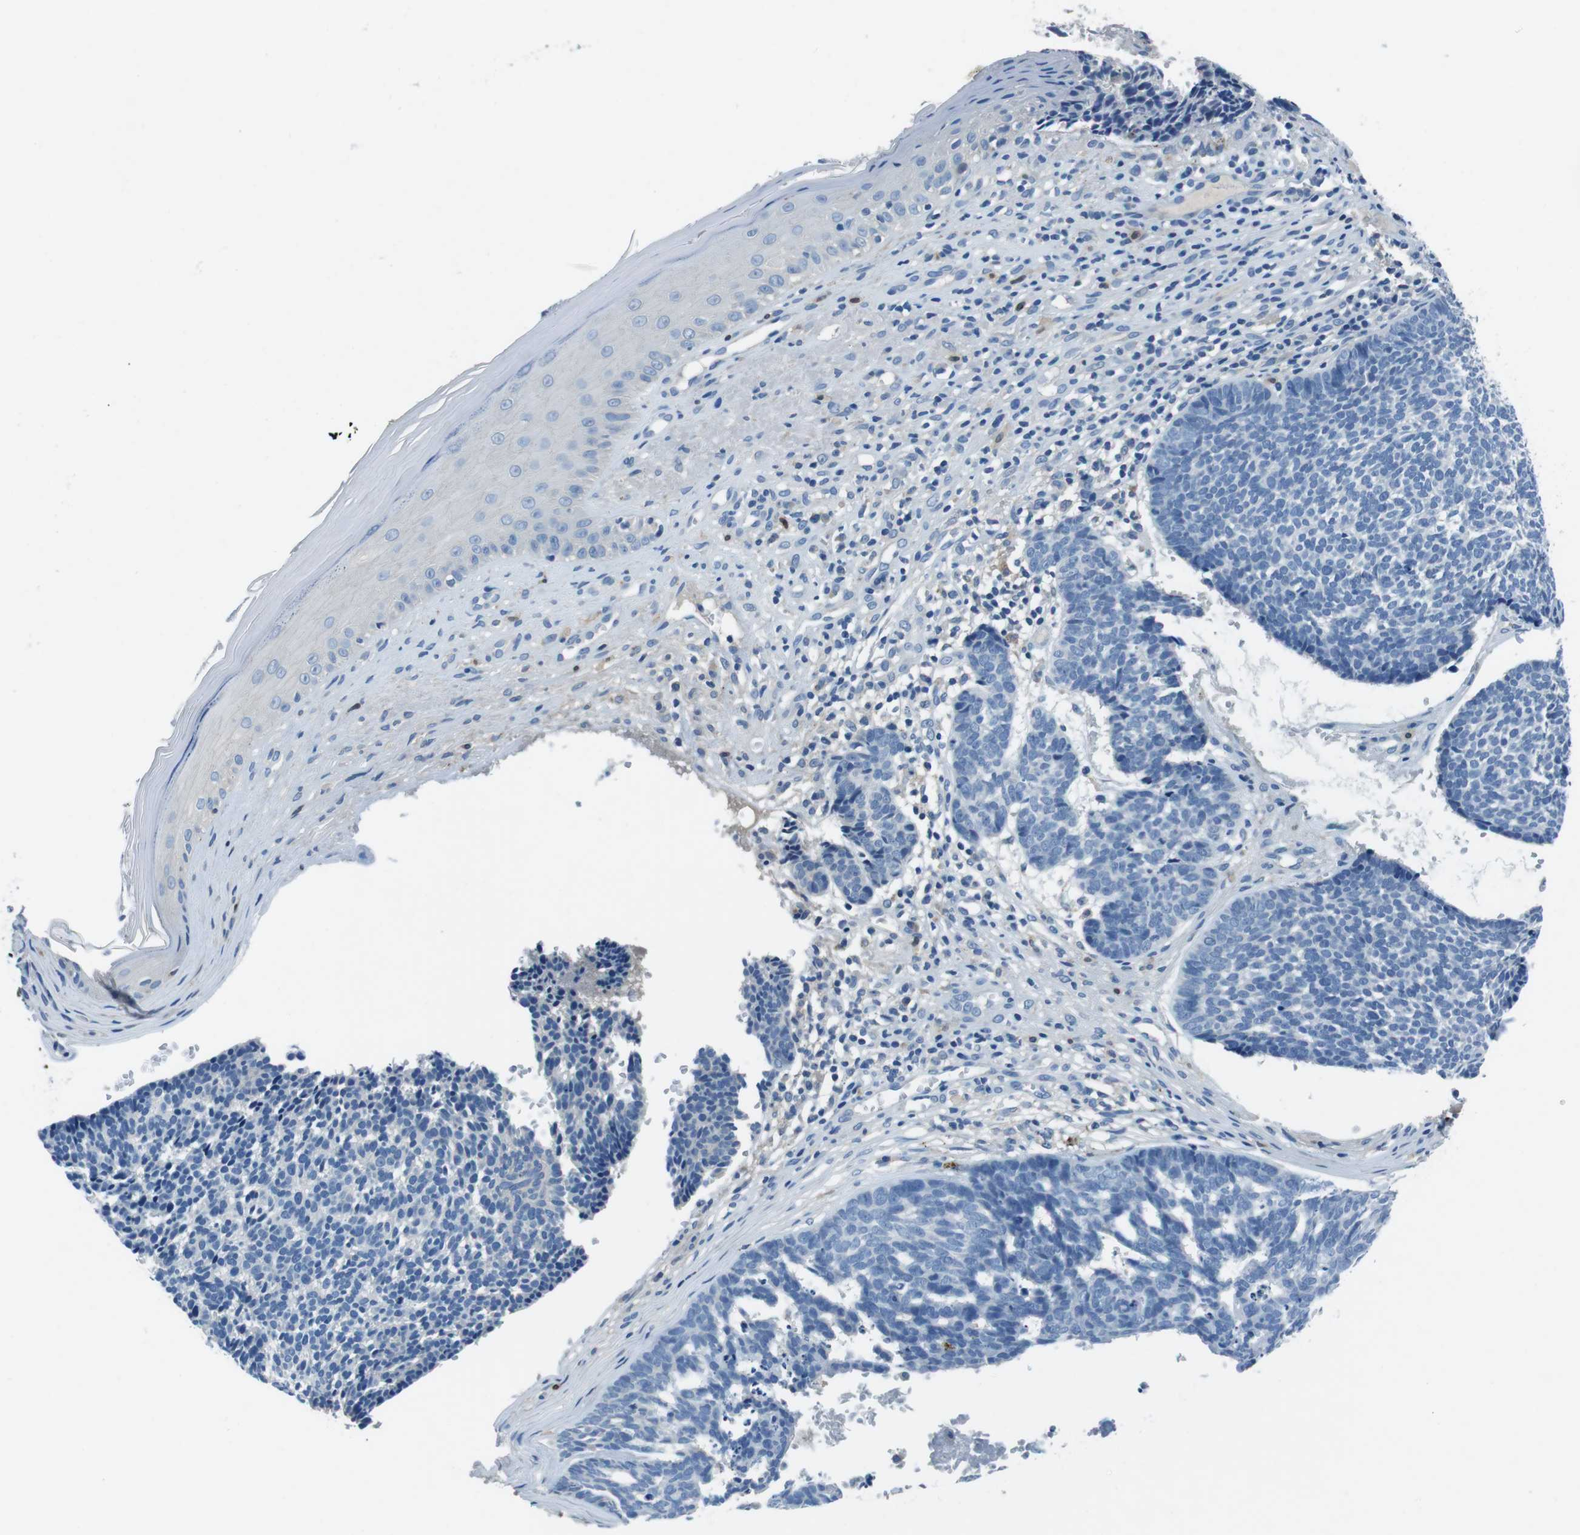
{"staining": {"intensity": "negative", "quantity": "none", "location": "none"}, "tissue": "skin cancer", "cell_type": "Tumor cells", "image_type": "cancer", "snomed": [{"axis": "morphology", "description": "Basal cell carcinoma"}, {"axis": "topography", "description": "Skin"}], "caption": "DAB immunohistochemical staining of human skin basal cell carcinoma demonstrates no significant positivity in tumor cells.", "gene": "TULP3", "patient": {"sex": "male", "age": 84}}